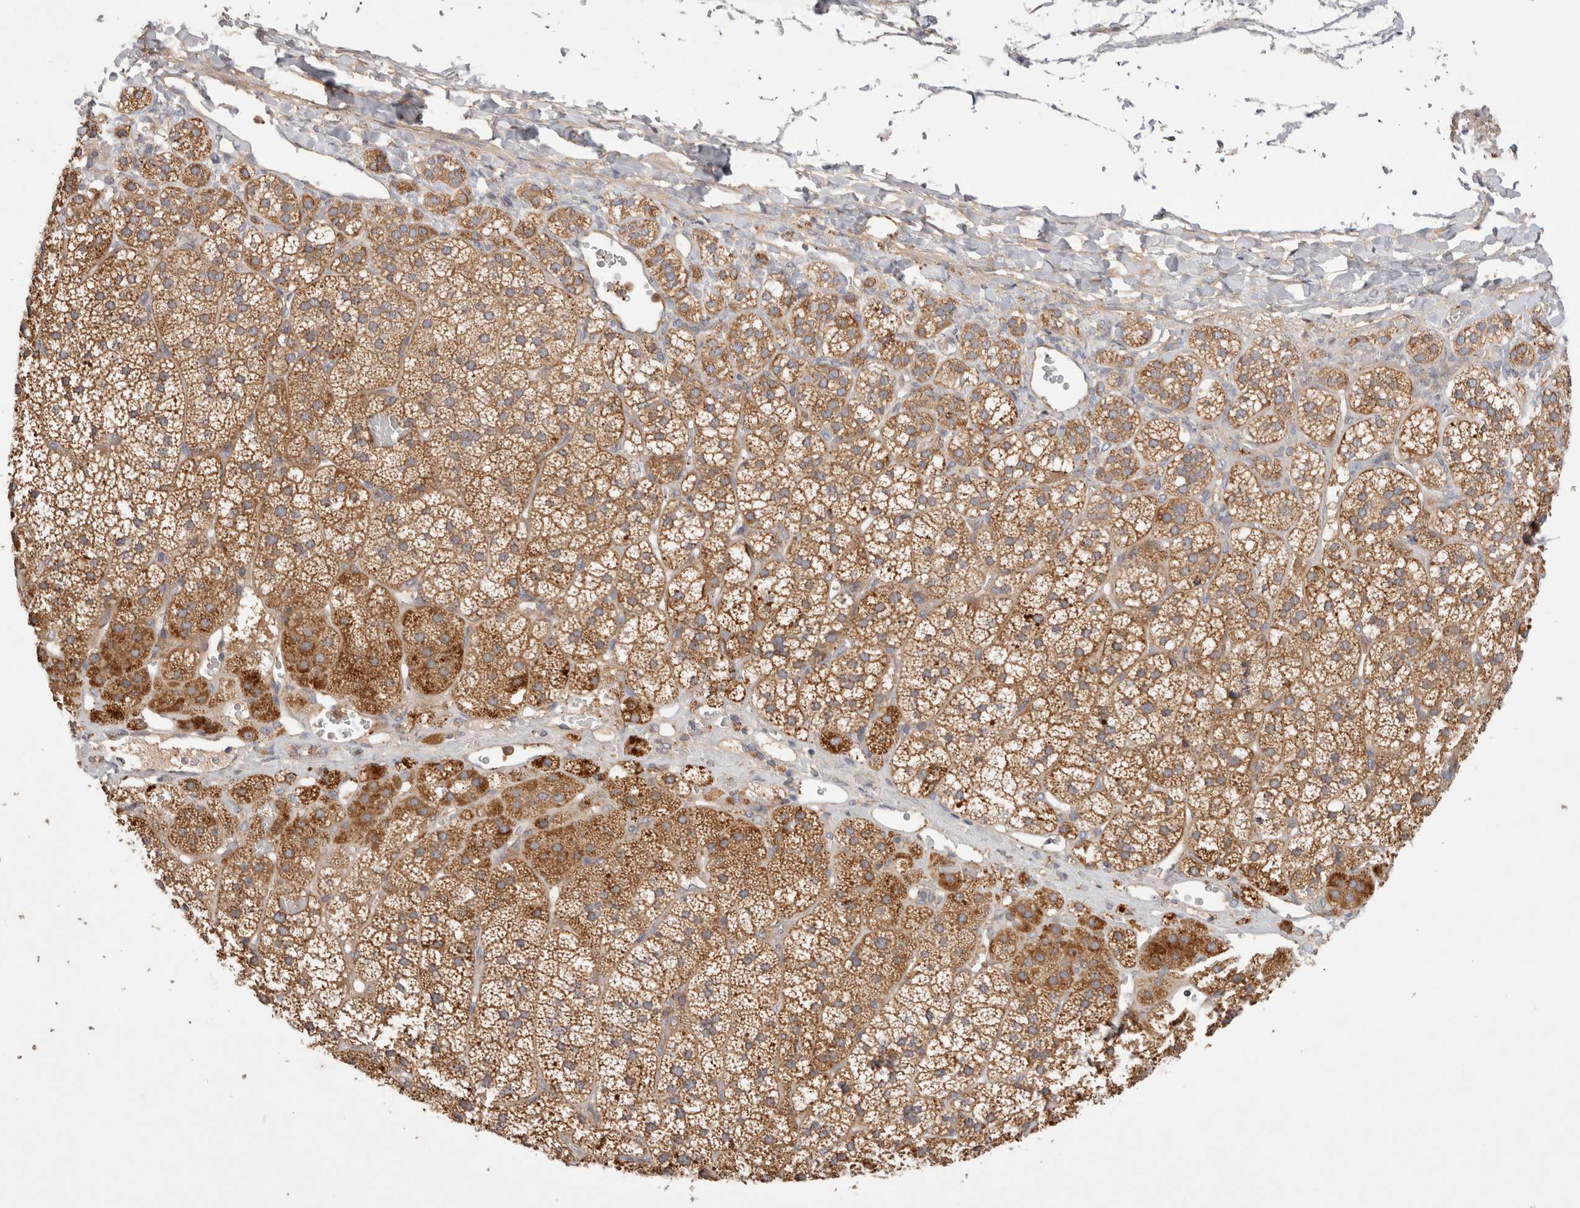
{"staining": {"intensity": "moderate", "quantity": ">75%", "location": "cytoplasmic/membranous"}, "tissue": "adrenal gland", "cell_type": "Glandular cells", "image_type": "normal", "snomed": [{"axis": "morphology", "description": "Normal tissue, NOS"}, {"axis": "topography", "description": "Adrenal gland"}], "caption": "Protein staining of unremarkable adrenal gland shows moderate cytoplasmic/membranous staining in about >75% of glandular cells.", "gene": "C8orf44", "patient": {"sex": "female", "age": 44}}